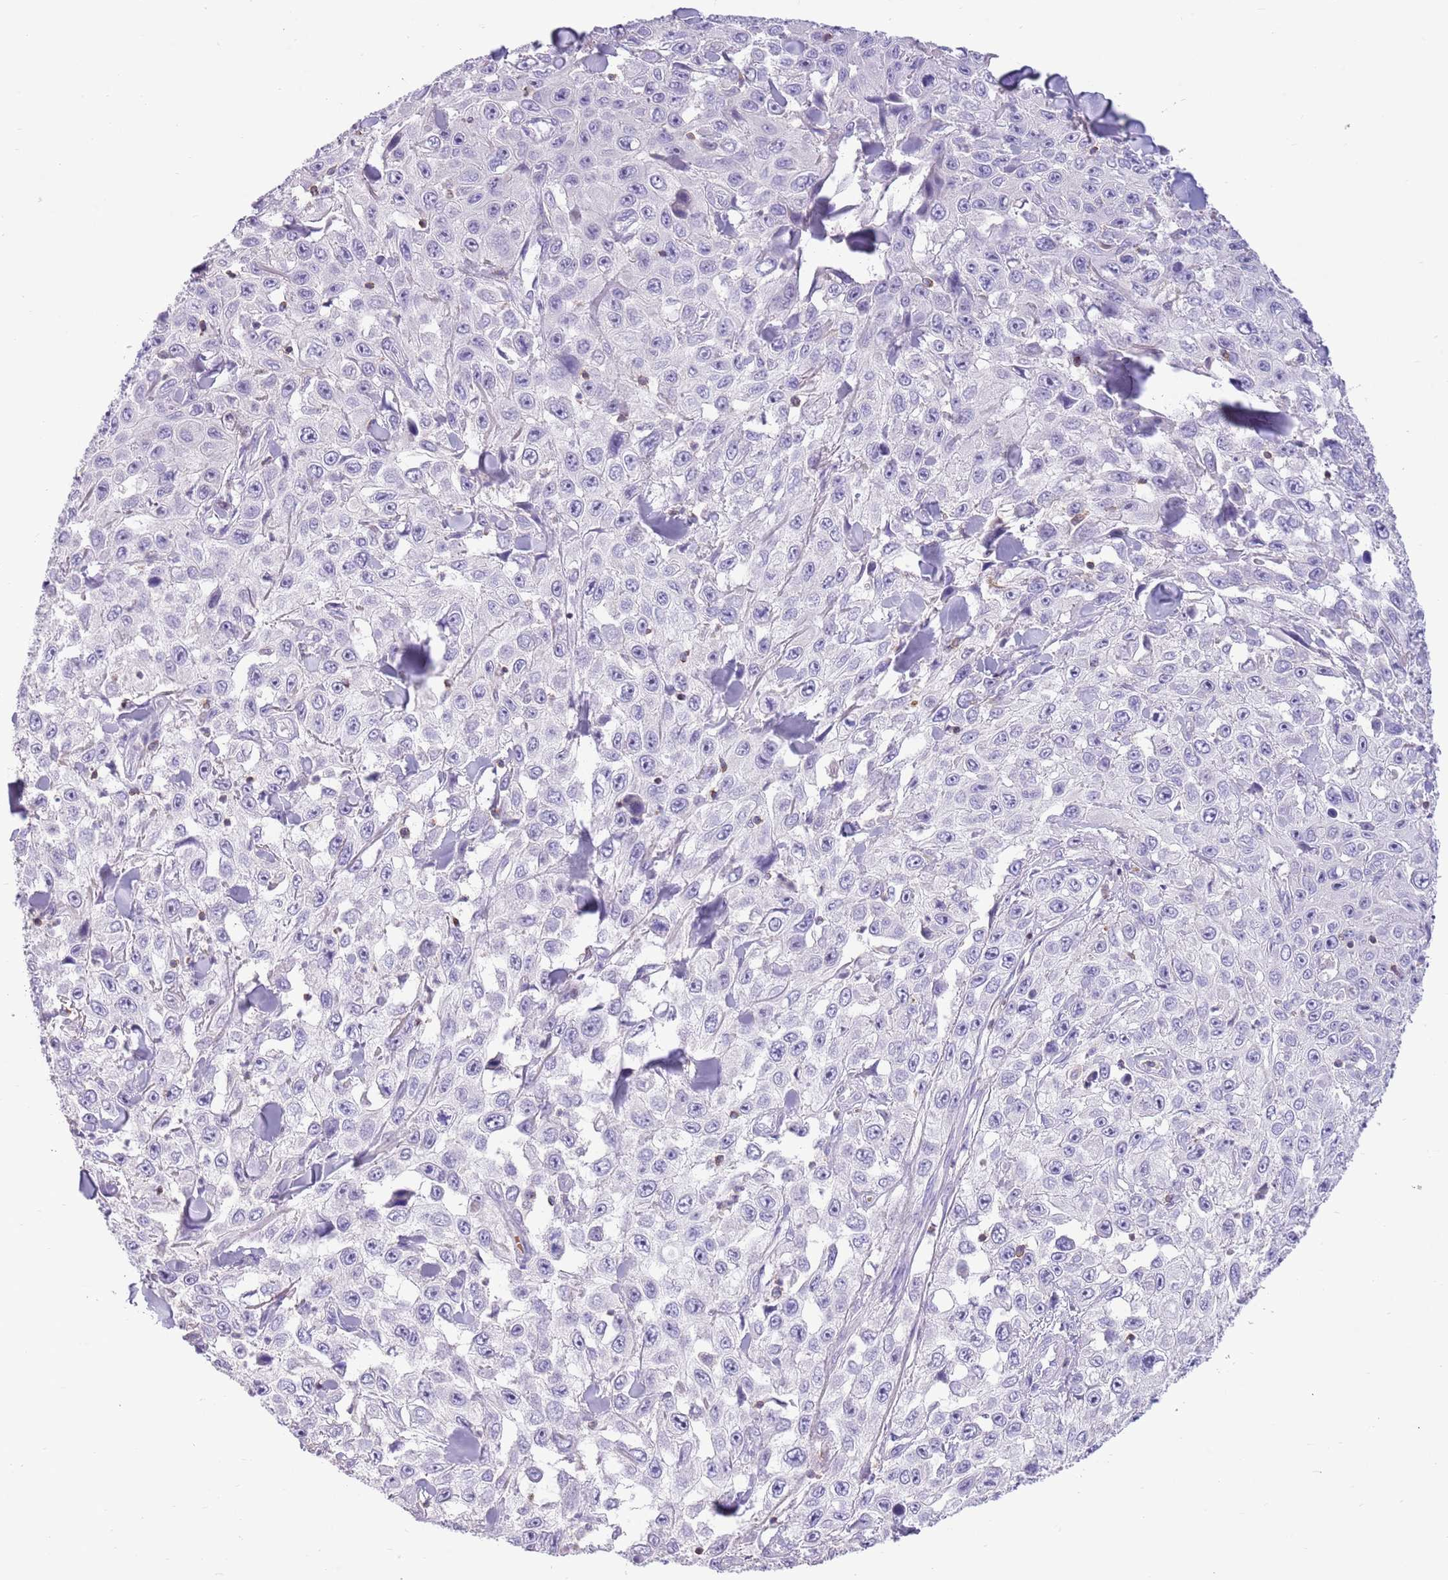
{"staining": {"intensity": "negative", "quantity": "none", "location": "none"}, "tissue": "skin cancer", "cell_type": "Tumor cells", "image_type": "cancer", "snomed": [{"axis": "morphology", "description": "Squamous cell carcinoma, NOS"}, {"axis": "topography", "description": "Skin"}], "caption": "Tumor cells are negative for protein expression in human skin squamous cell carcinoma.", "gene": "OR4Q3", "patient": {"sex": "male", "age": 82}}